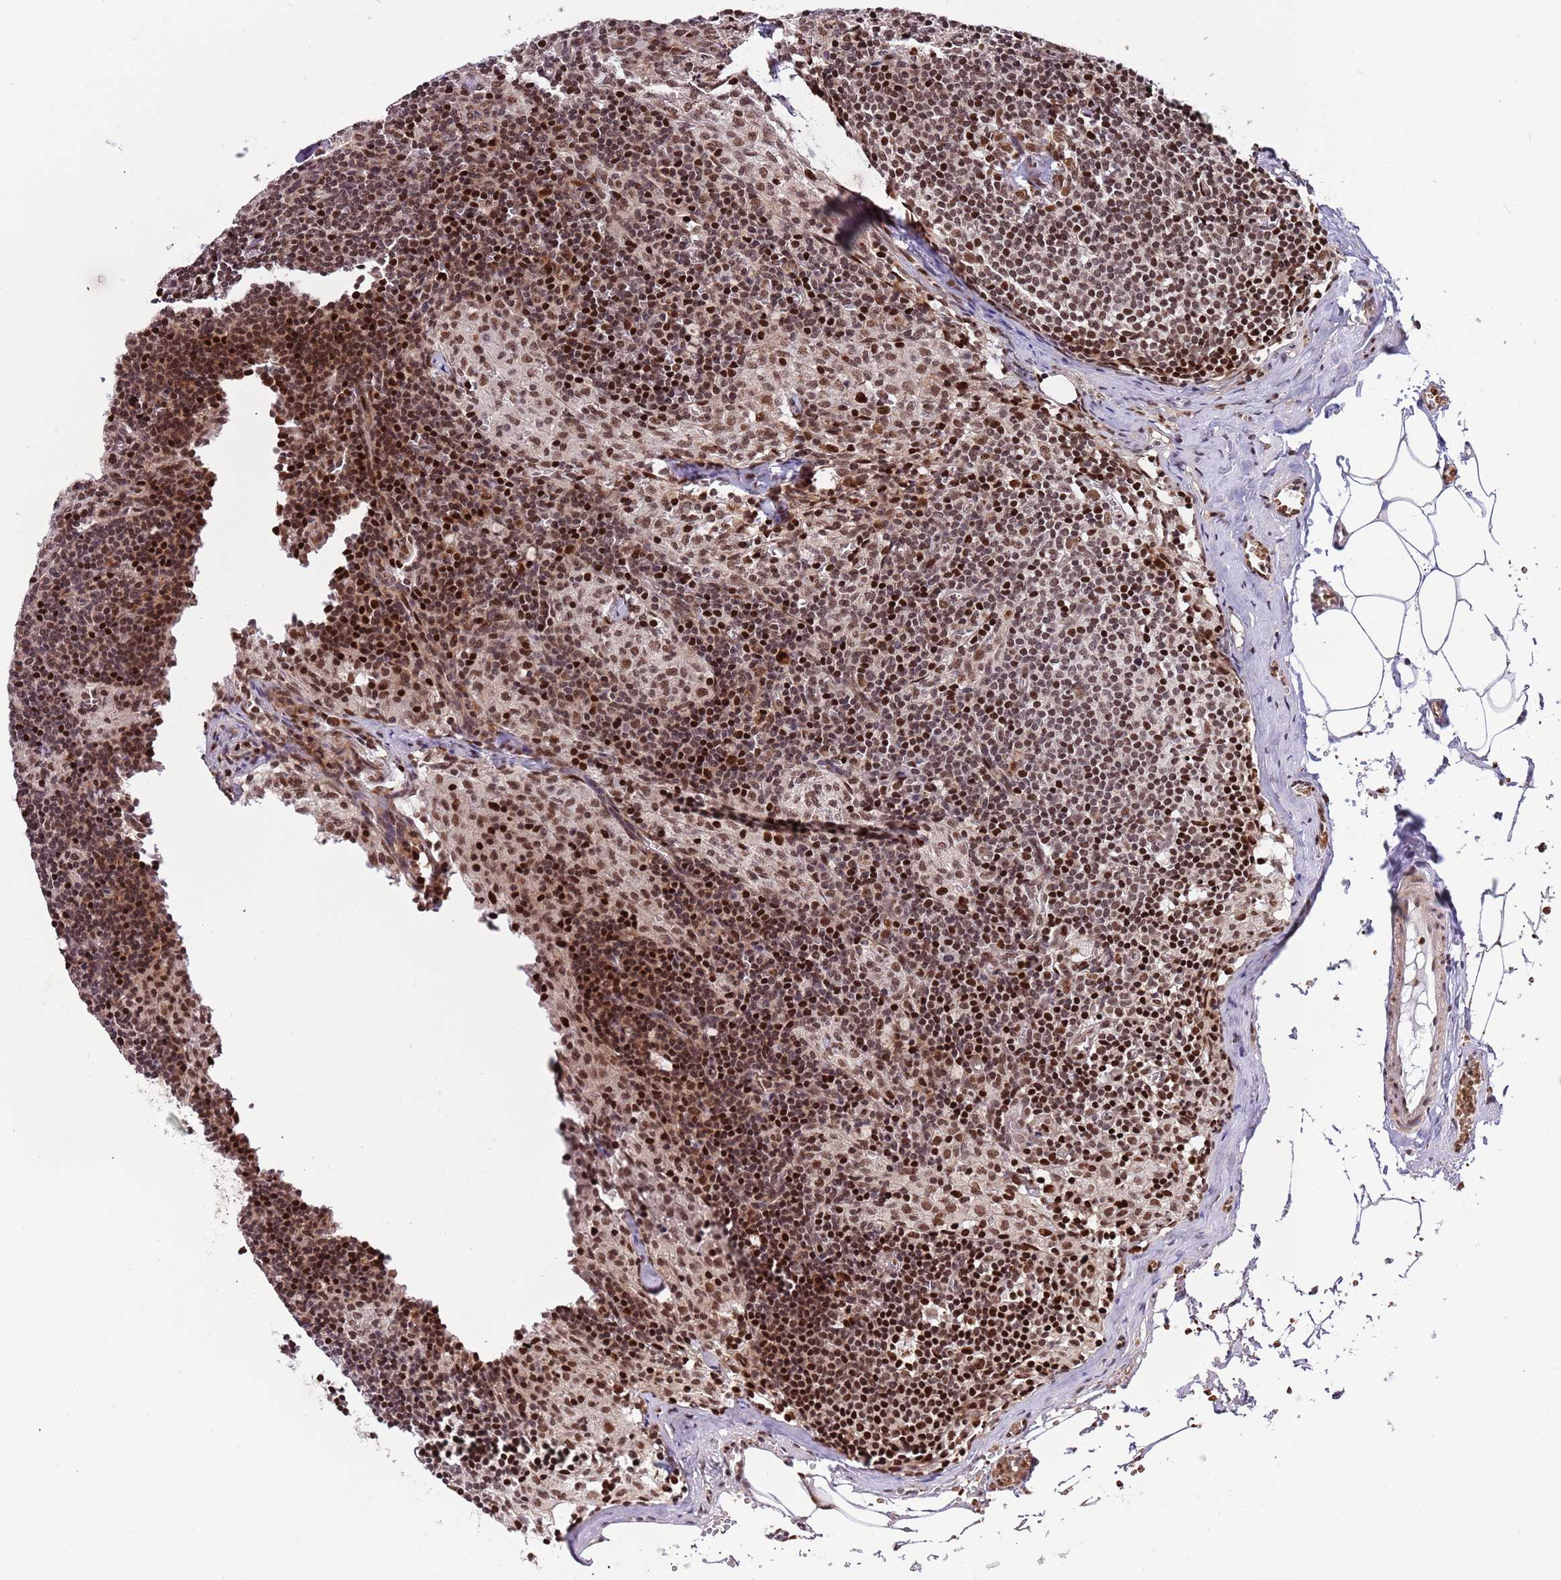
{"staining": {"intensity": "strong", "quantity": ">75%", "location": "nuclear"}, "tissue": "lymph node", "cell_type": "Germinal center cells", "image_type": "normal", "snomed": [{"axis": "morphology", "description": "Normal tissue, NOS"}, {"axis": "topography", "description": "Lymph node"}], "caption": "Benign lymph node demonstrates strong nuclear expression in about >75% of germinal center cells.", "gene": "RIF1", "patient": {"sex": "female", "age": 42}}